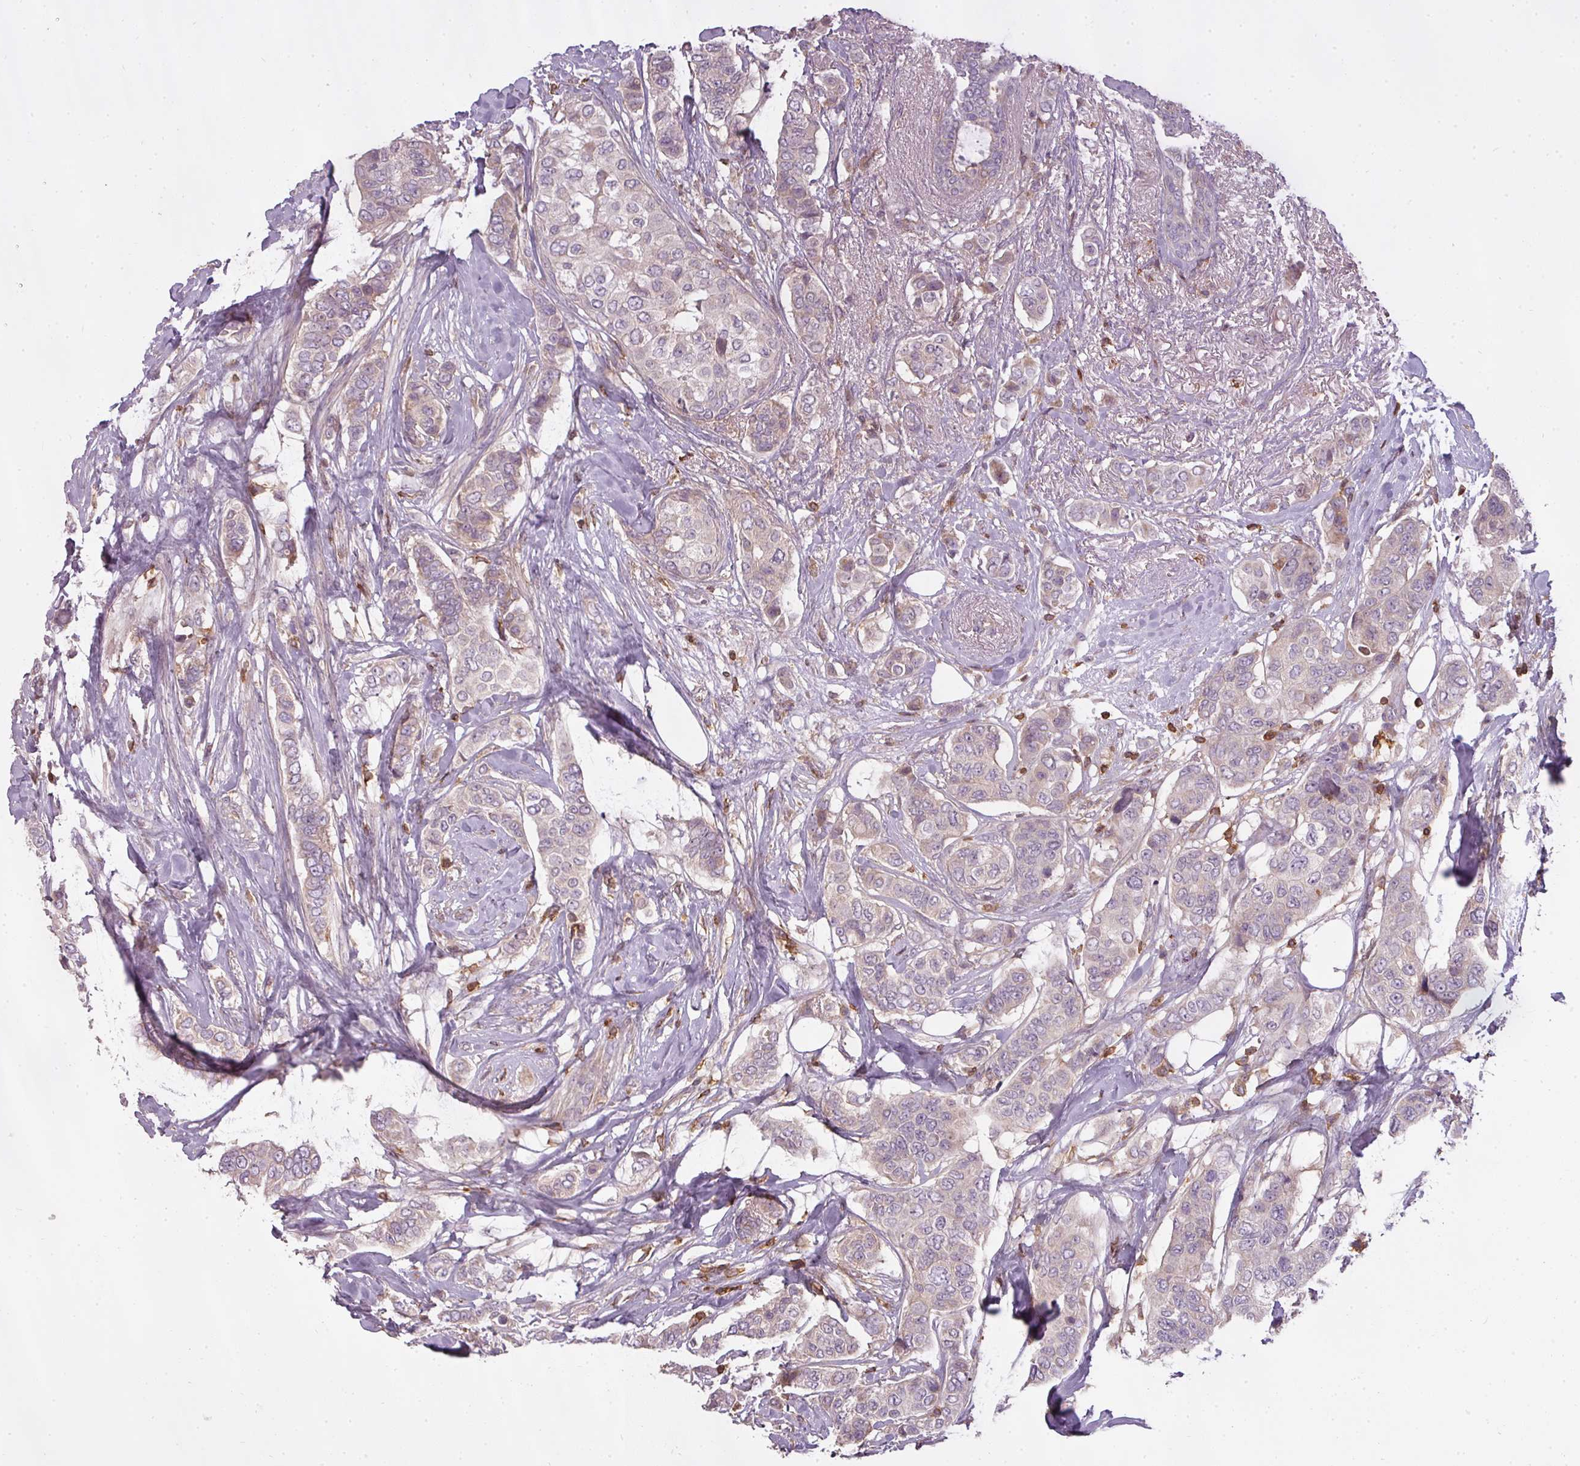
{"staining": {"intensity": "negative", "quantity": "none", "location": "none"}, "tissue": "breast cancer", "cell_type": "Tumor cells", "image_type": "cancer", "snomed": [{"axis": "morphology", "description": "Lobular carcinoma"}, {"axis": "topography", "description": "Breast"}], "caption": "Immunohistochemical staining of breast cancer (lobular carcinoma) shows no significant positivity in tumor cells.", "gene": "STK4", "patient": {"sex": "female", "age": 51}}